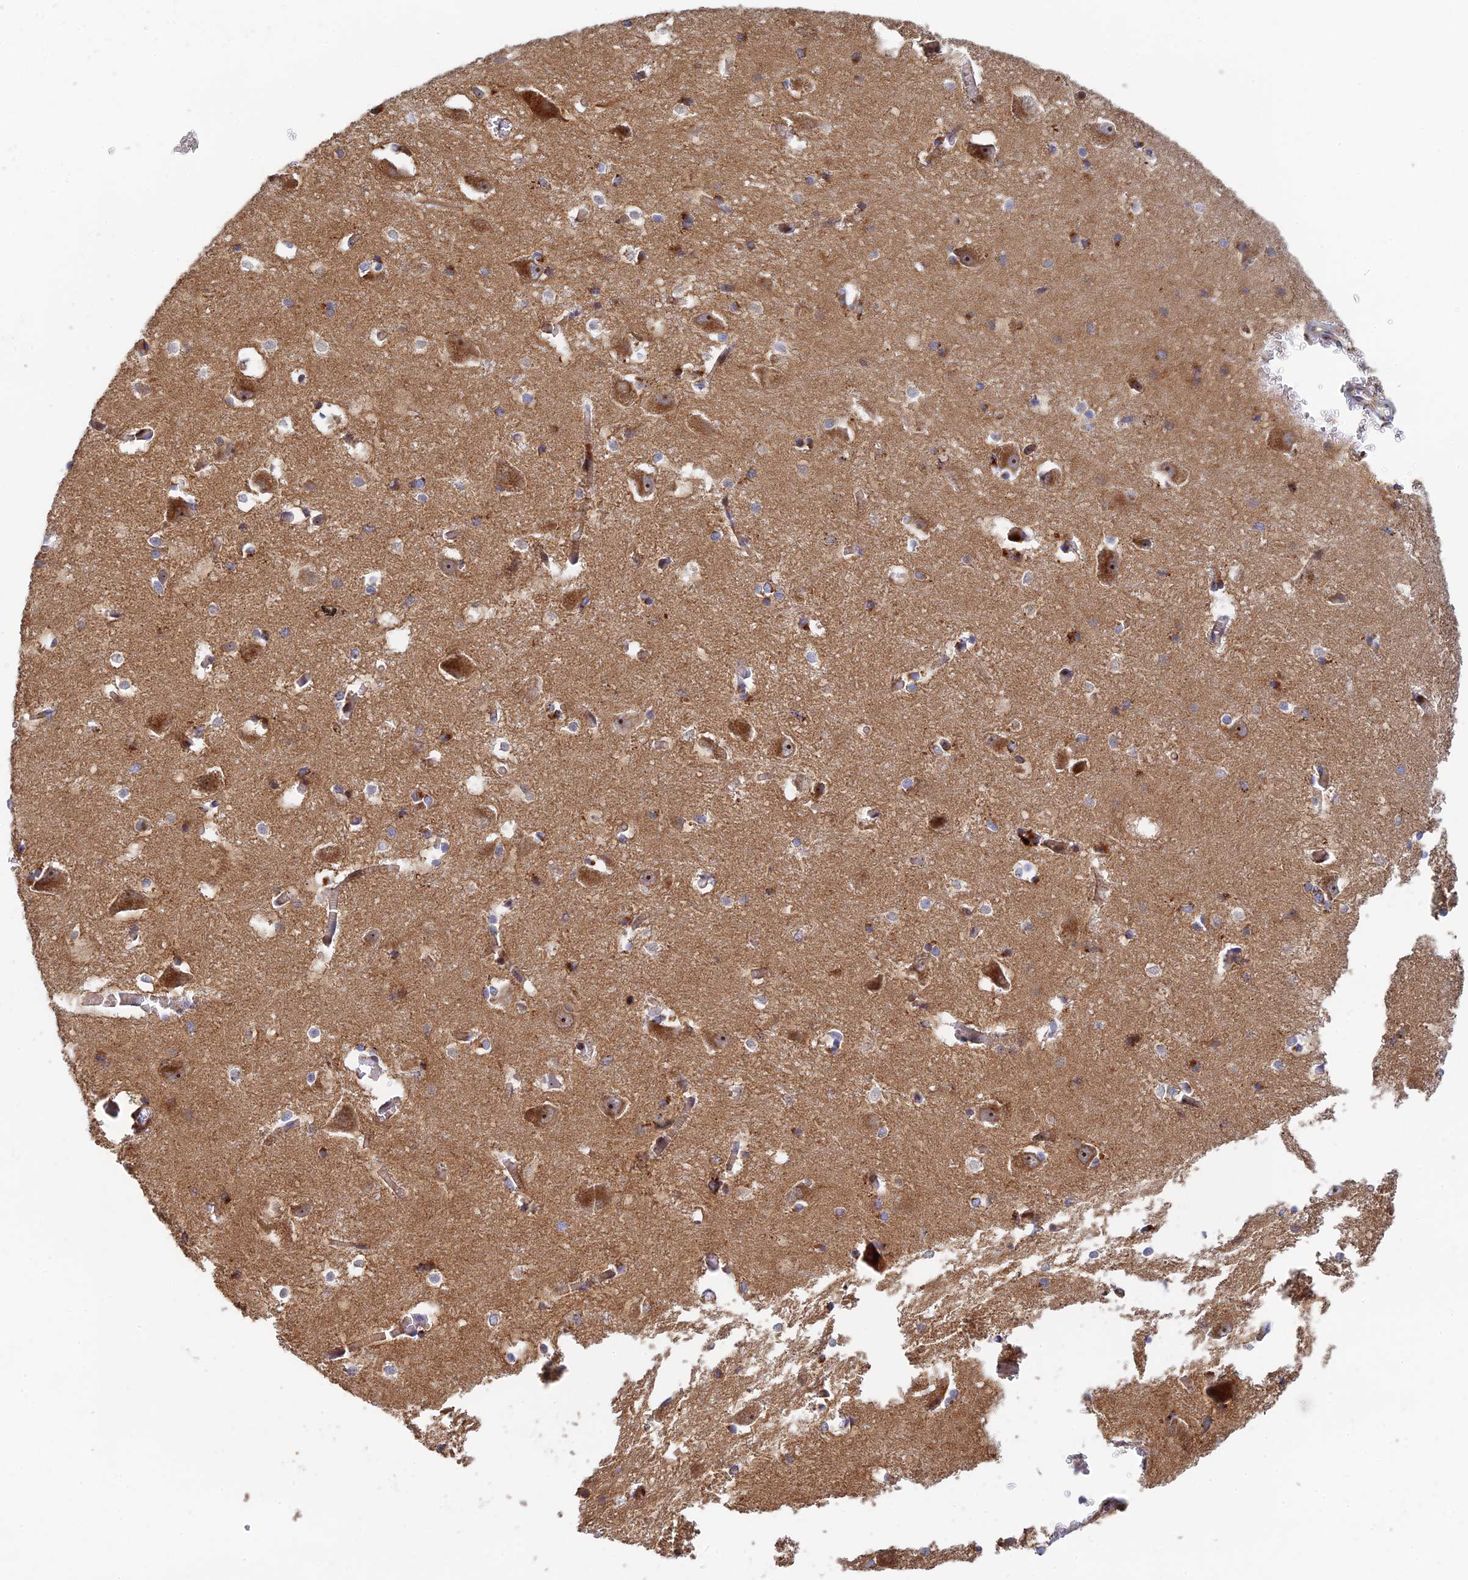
{"staining": {"intensity": "moderate", "quantity": "<25%", "location": "cytoplasmic/membranous"}, "tissue": "caudate", "cell_type": "Glial cells", "image_type": "normal", "snomed": [{"axis": "morphology", "description": "Normal tissue, NOS"}, {"axis": "topography", "description": "Lateral ventricle wall"}], "caption": "IHC histopathology image of unremarkable human caudate stained for a protein (brown), which displays low levels of moderate cytoplasmic/membranous expression in about <25% of glial cells.", "gene": "PPP2R3C", "patient": {"sex": "male", "age": 37}}